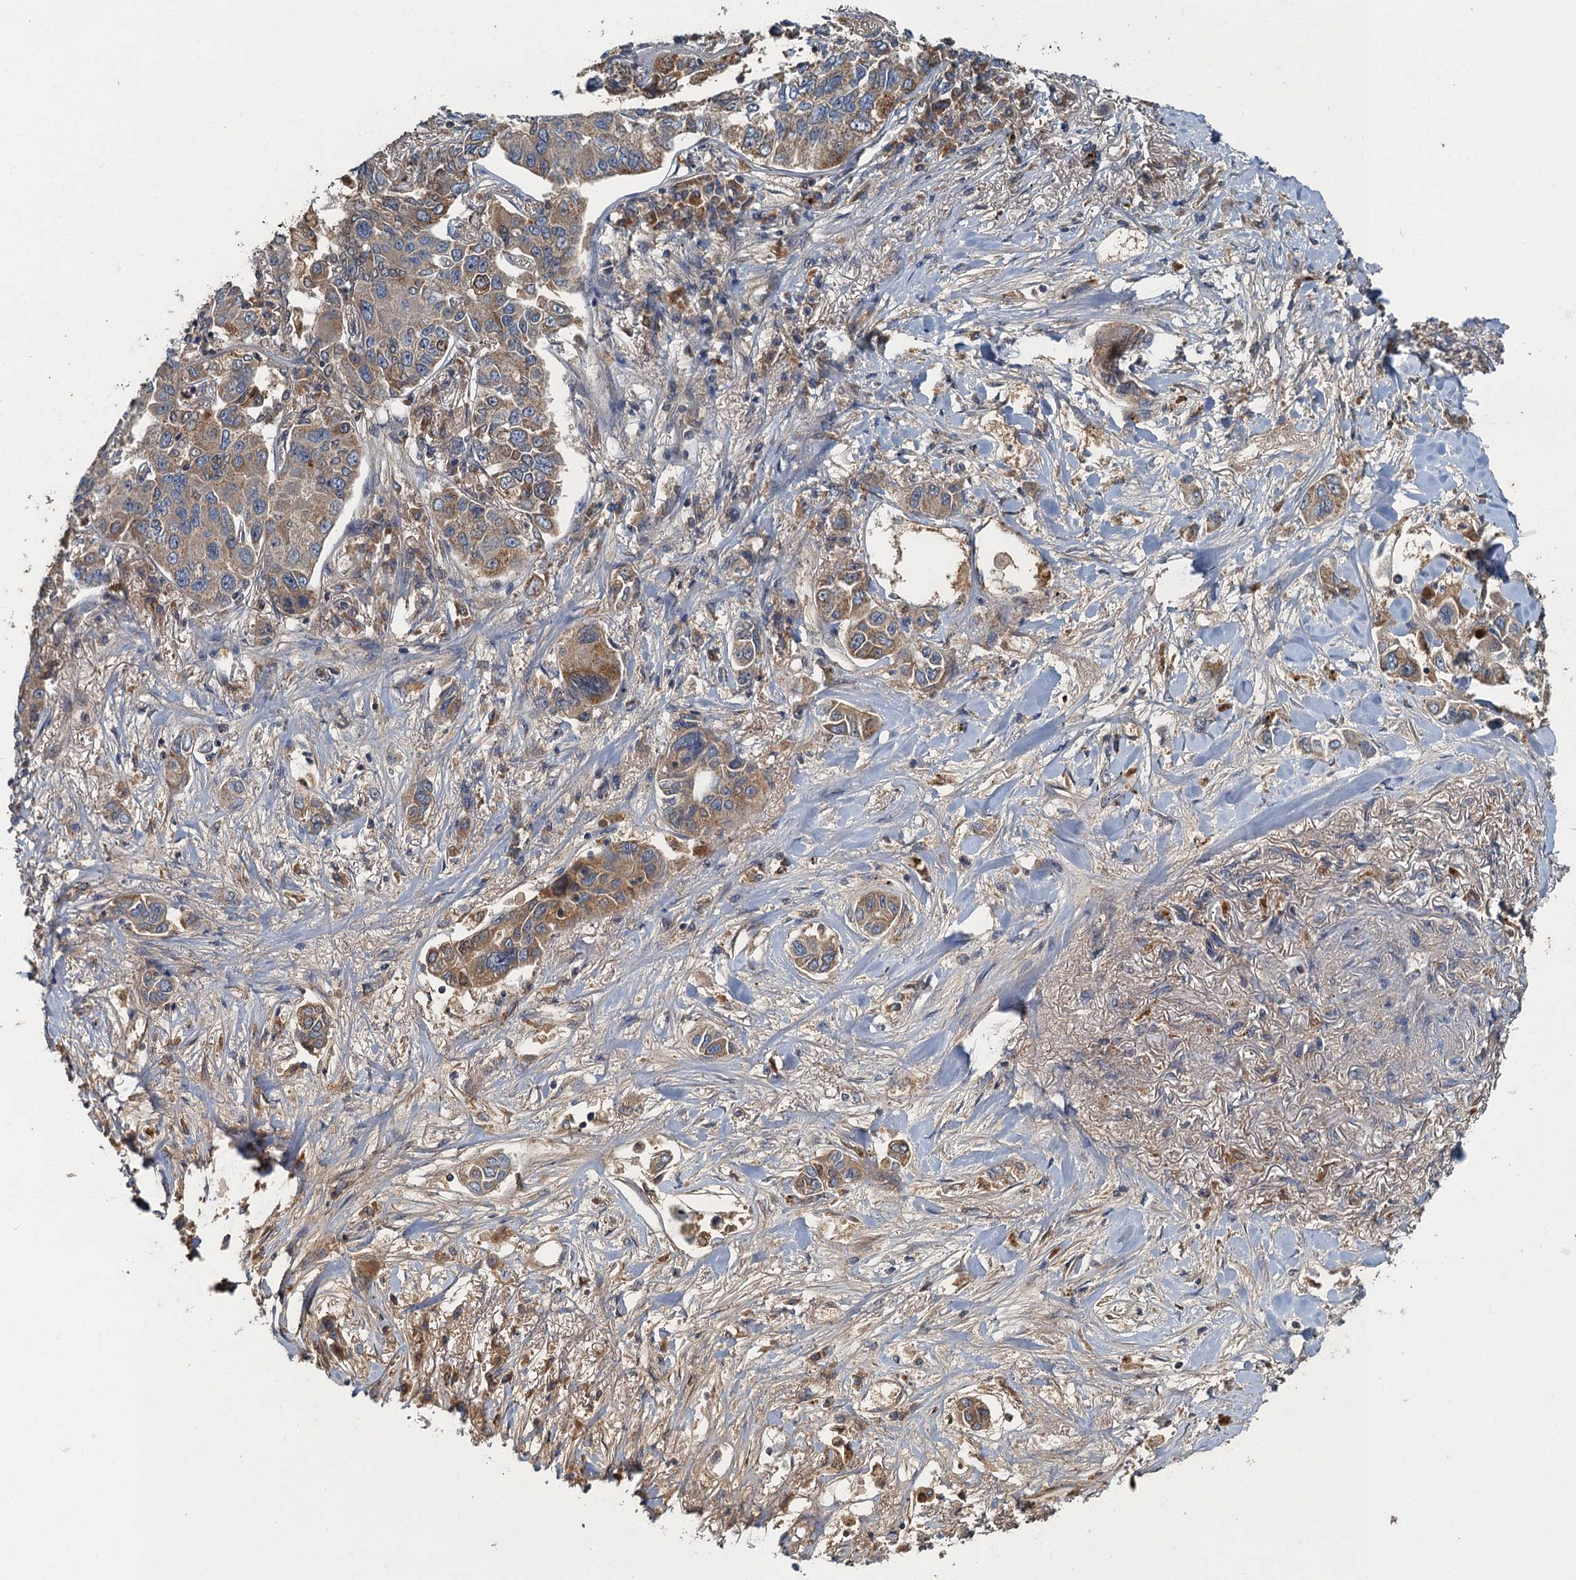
{"staining": {"intensity": "weak", "quantity": "25%-75%", "location": "cytoplasmic/membranous"}, "tissue": "lung cancer", "cell_type": "Tumor cells", "image_type": "cancer", "snomed": [{"axis": "morphology", "description": "Adenocarcinoma, NOS"}, {"axis": "topography", "description": "Lung"}], "caption": "Protein staining of adenocarcinoma (lung) tissue reveals weak cytoplasmic/membranous positivity in approximately 25%-75% of tumor cells.", "gene": "WDCP", "patient": {"sex": "male", "age": 49}}